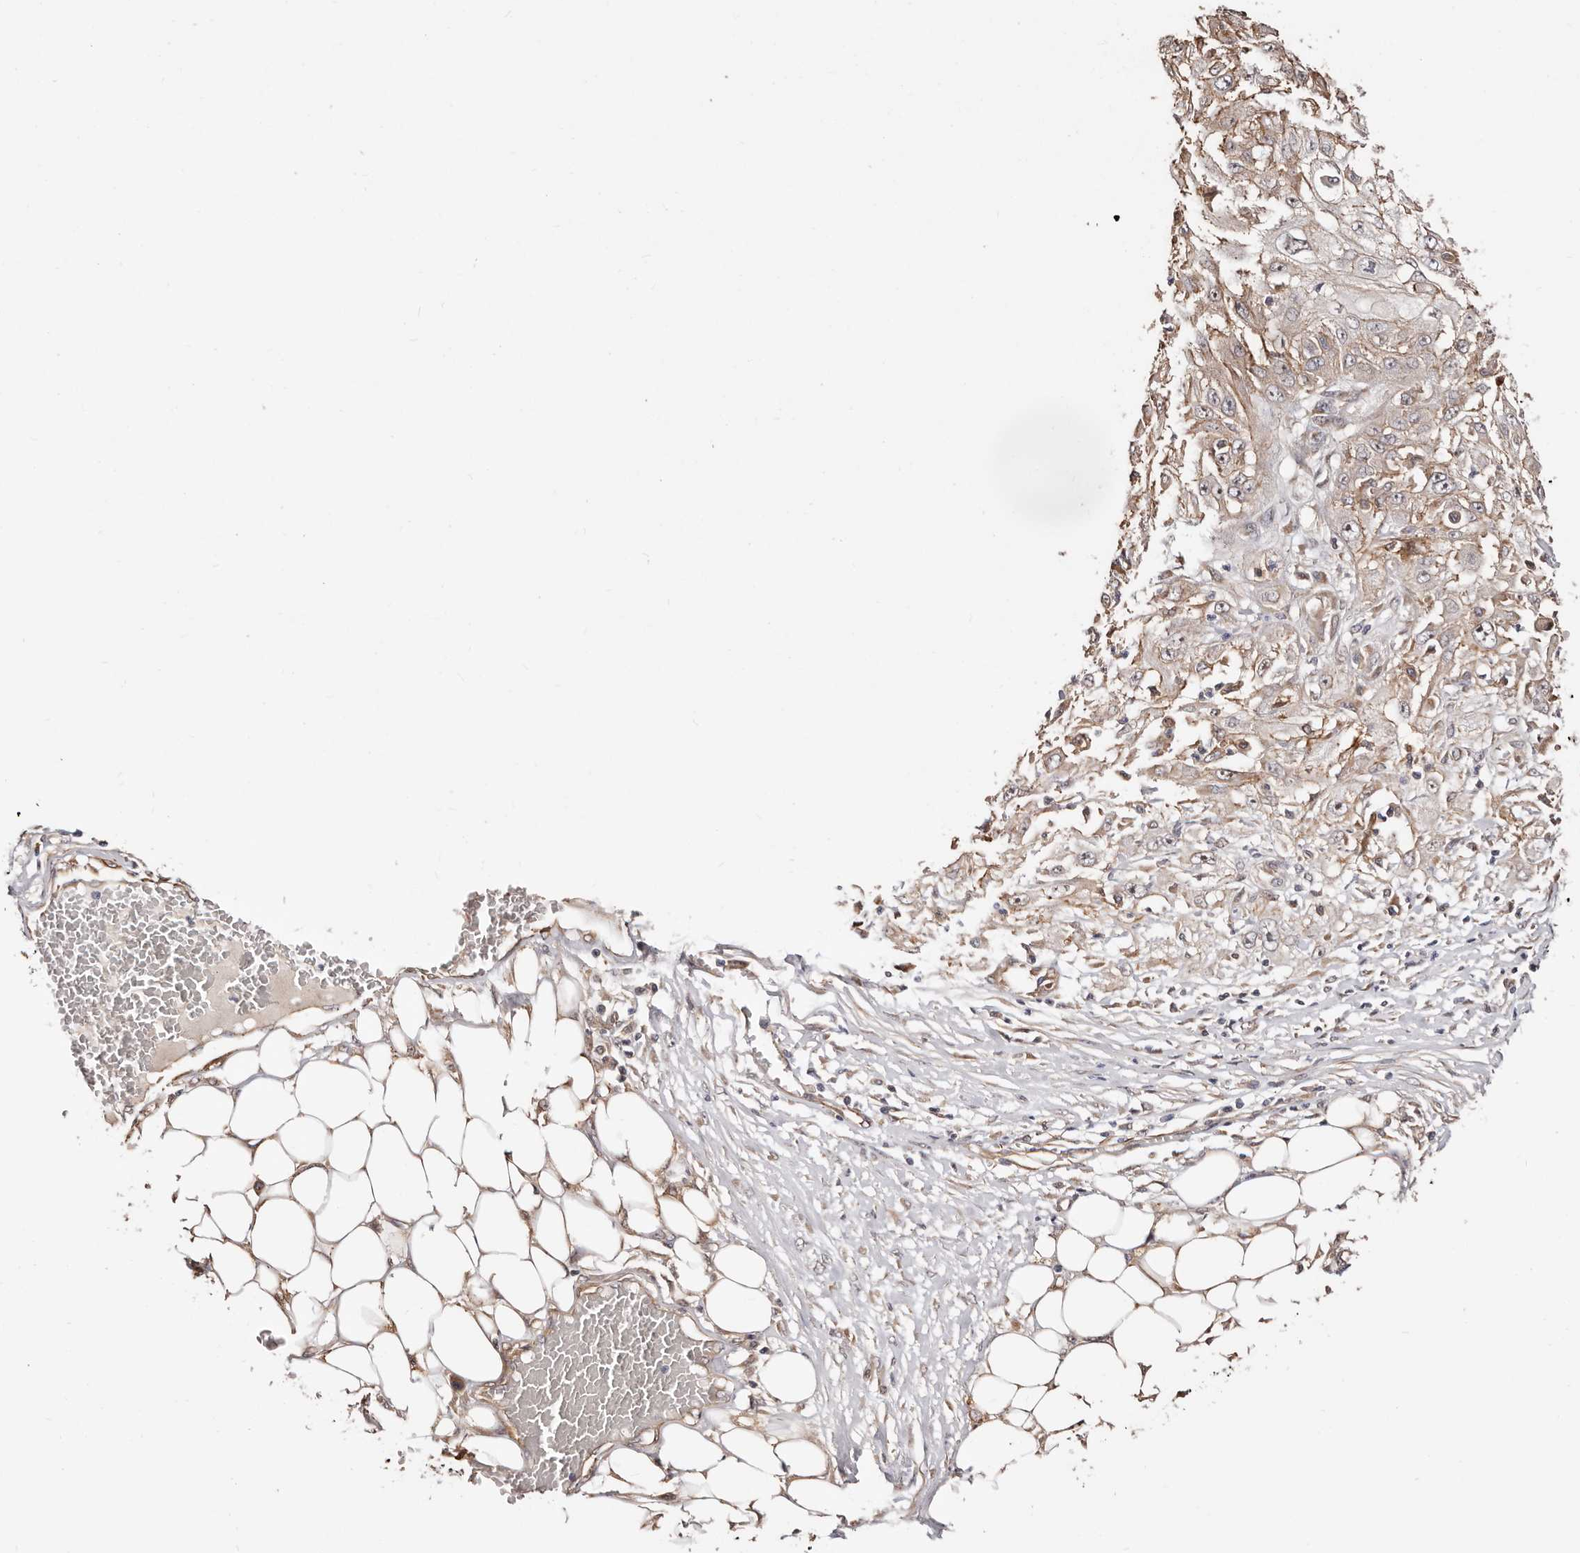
{"staining": {"intensity": "weak", "quantity": ">75%", "location": "cytoplasmic/membranous"}, "tissue": "skin cancer", "cell_type": "Tumor cells", "image_type": "cancer", "snomed": [{"axis": "morphology", "description": "Squamous cell carcinoma, NOS"}, {"axis": "morphology", "description": "Squamous cell carcinoma, metastatic, NOS"}, {"axis": "topography", "description": "Skin"}, {"axis": "topography", "description": "Lymph node"}], "caption": "Skin metastatic squamous cell carcinoma was stained to show a protein in brown. There is low levels of weak cytoplasmic/membranous positivity in about >75% of tumor cells. Immunohistochemistry stains the protein of interest in brown and the nuclei are stained blue.", "gene": "TRIP13", "patient": {"sex": "male", "age": 75}}